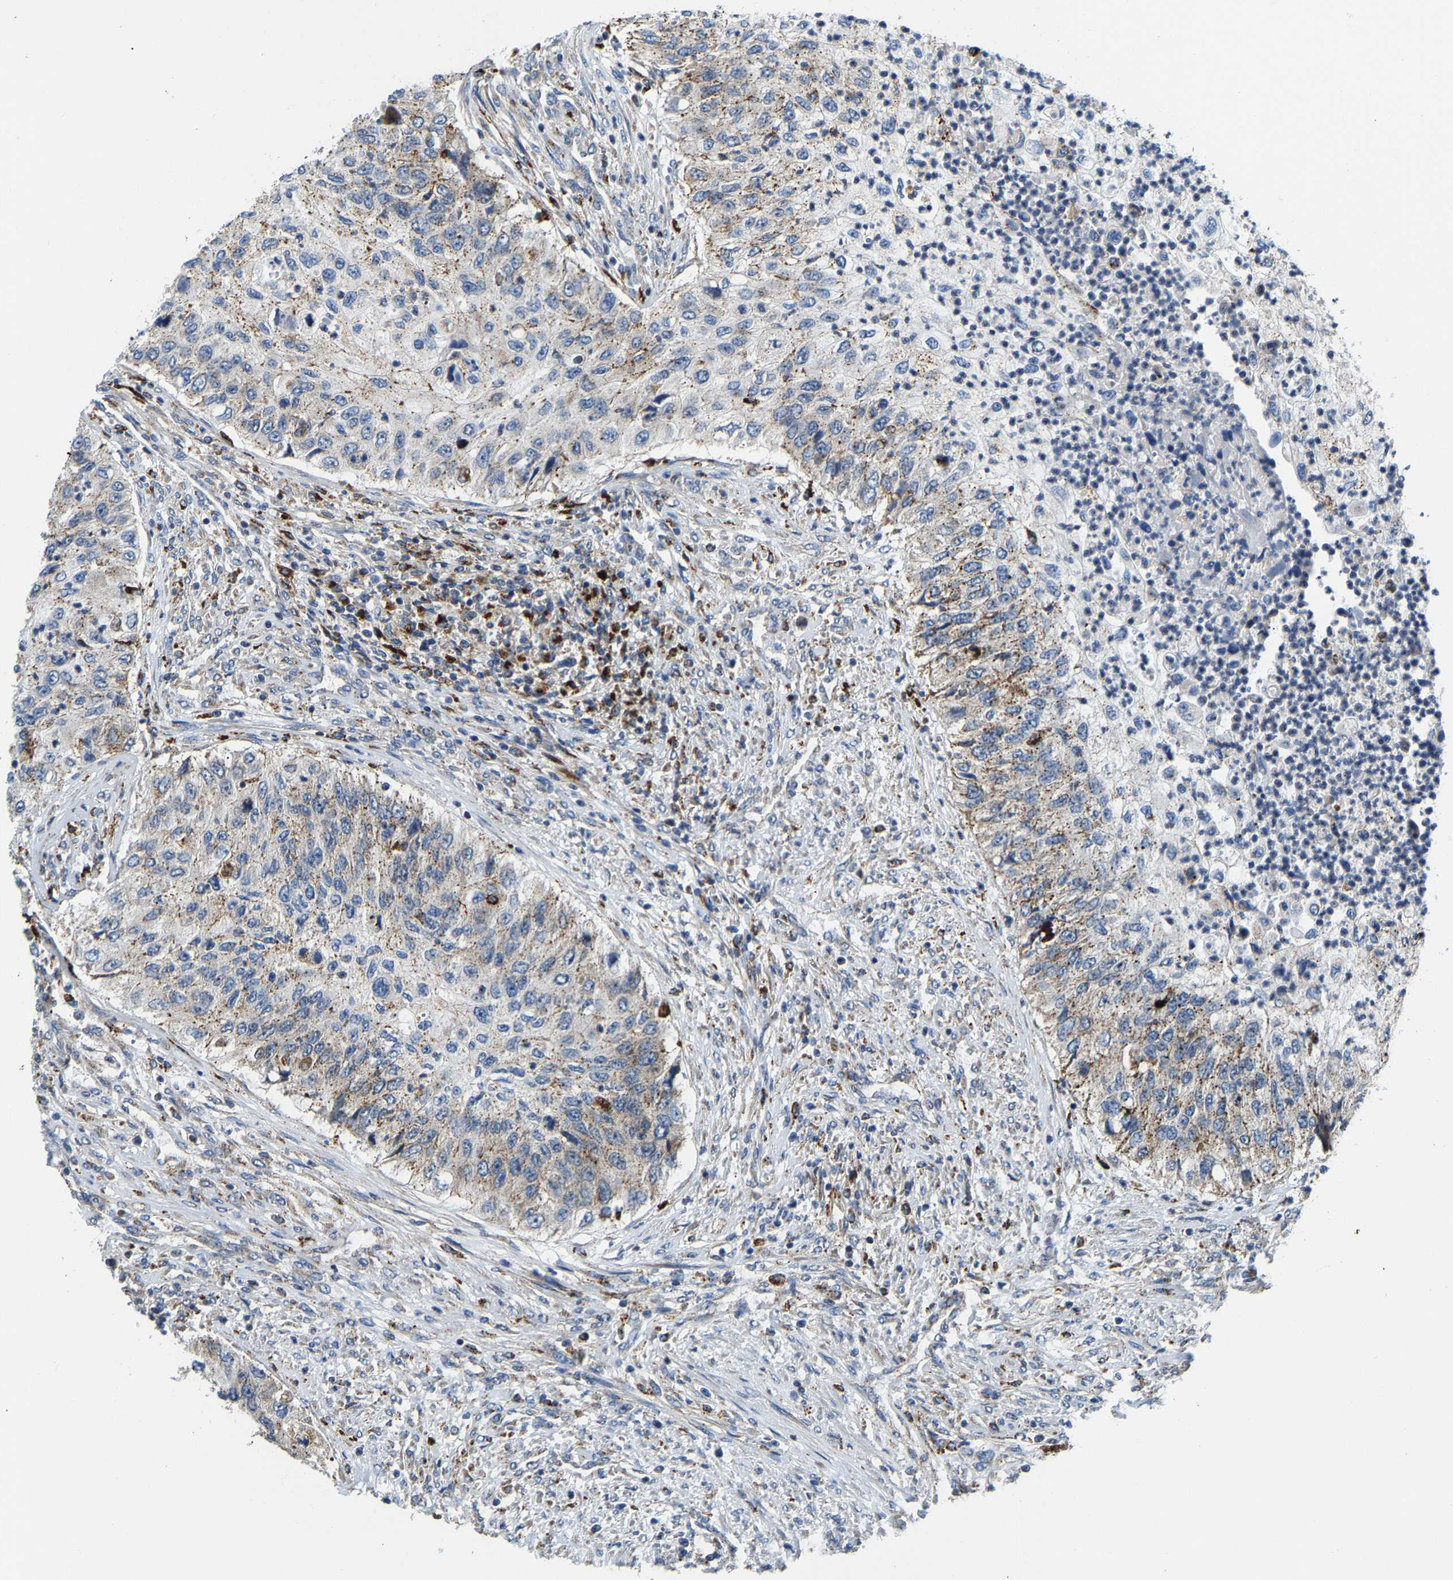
{"staining": {"intensity": "weak", "quantity": "<25%", "location": "cytoplasmic/membranous"}, "tissue": "urothelial cancer", "cell_type": "Tumor cells", "image_type": "cancer", "snomed": [{"axis": "morphology", "description": "Urothelial carcinoma, High grade"}, {"axis": "topography", "description": "Urinary bladder"}], "caption": "Tumor cells show no significant positivity in urothelial cancer.", "gene": "GIMAP7", "patient": {"sex": "female", "age": 60}}